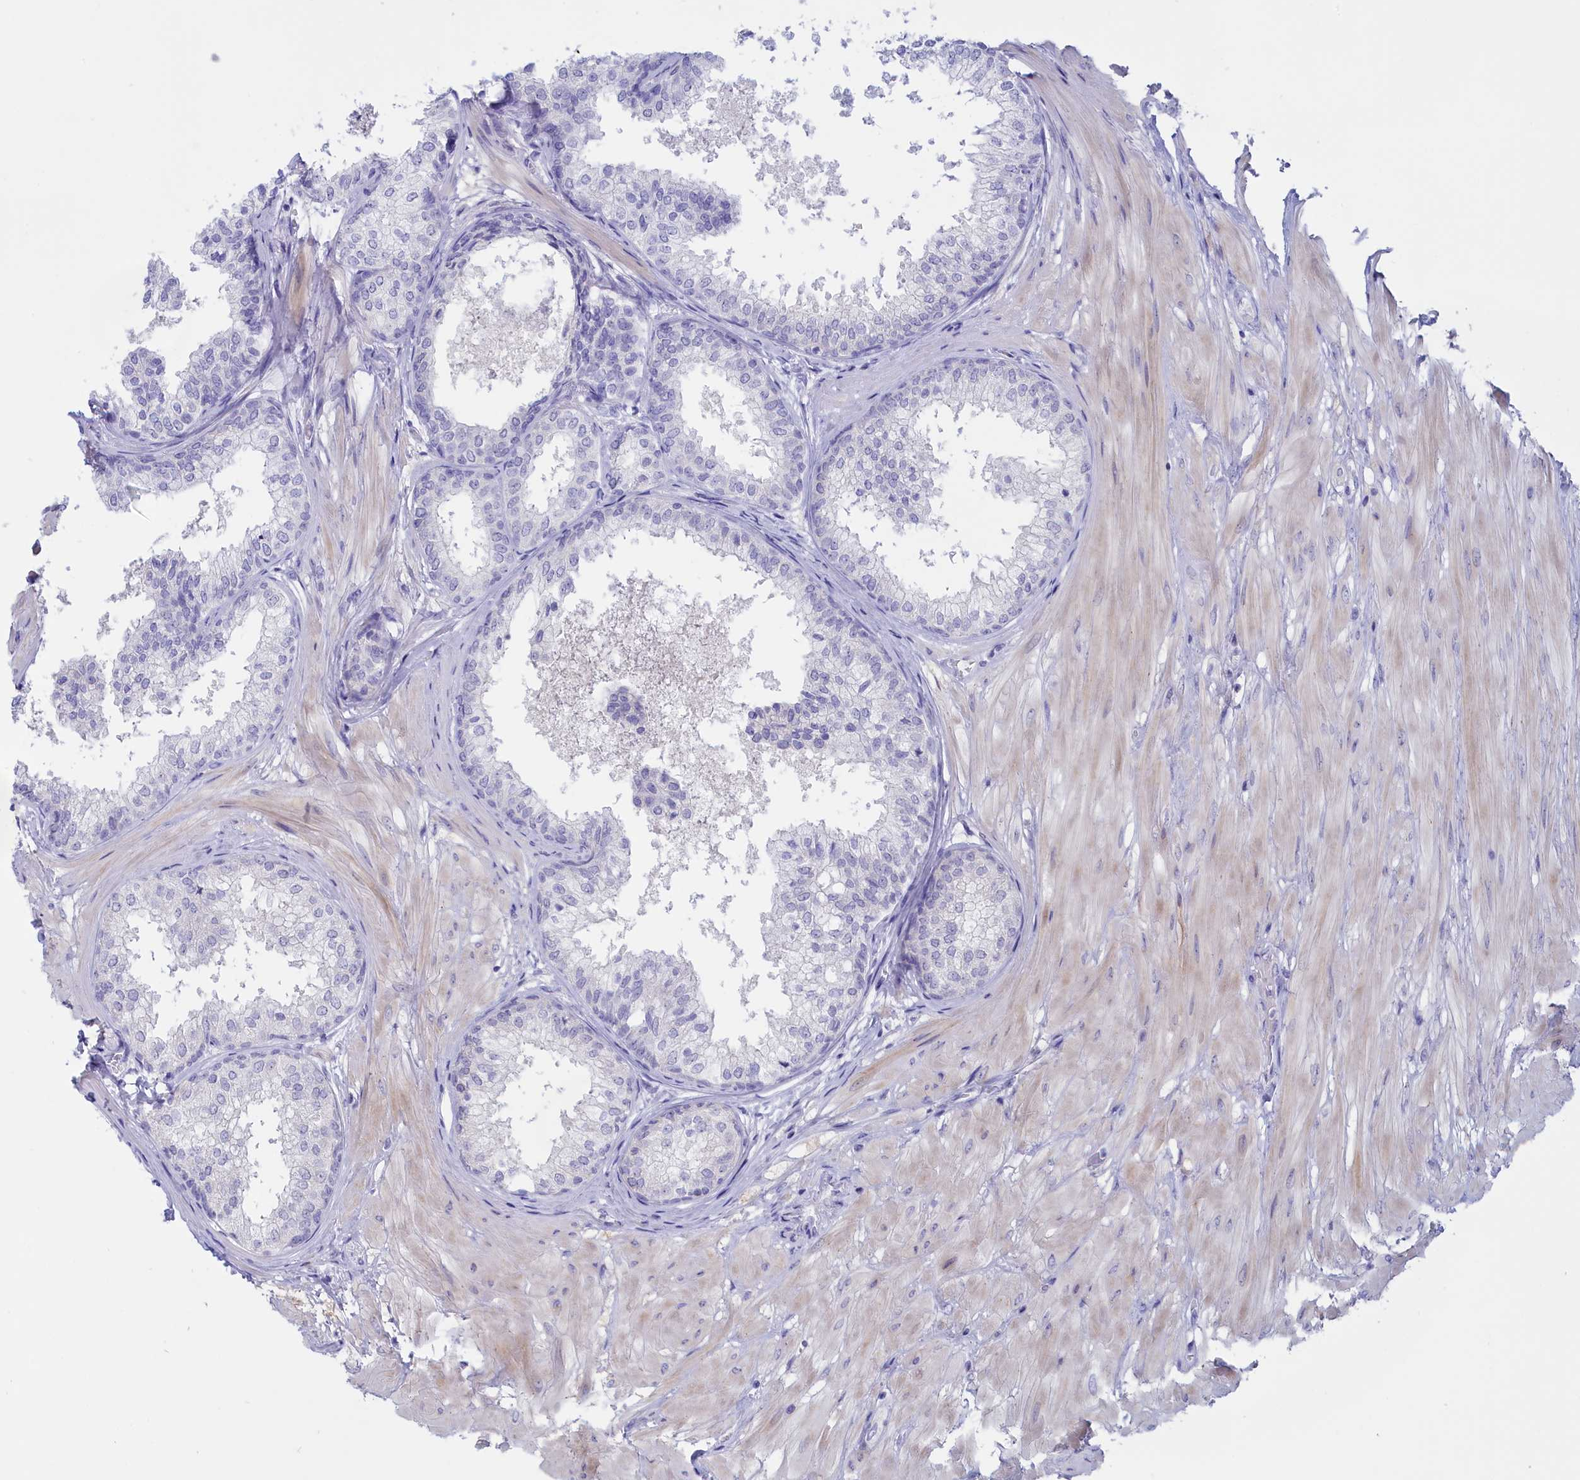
{"staining": {"intensity": "negative", "quantity": "none", "location": "none"}, "tissue": "prostate", "cell_type": "Glandular cells", "image_type": "normal", "snomed": [{"axis": "morphology", "description": "Normal tissue, NOS"}, {"axis": "topography", "description": "Prostate"}], "caption": "Photomicrograph shows no significant protein staining in glandular cells of normal prostate. (Brightfield microscopy of DAB immunohistochemistry at high magnification).", "gene": "ADGRA1", "patient": {"sex": "male", "age": 48}}